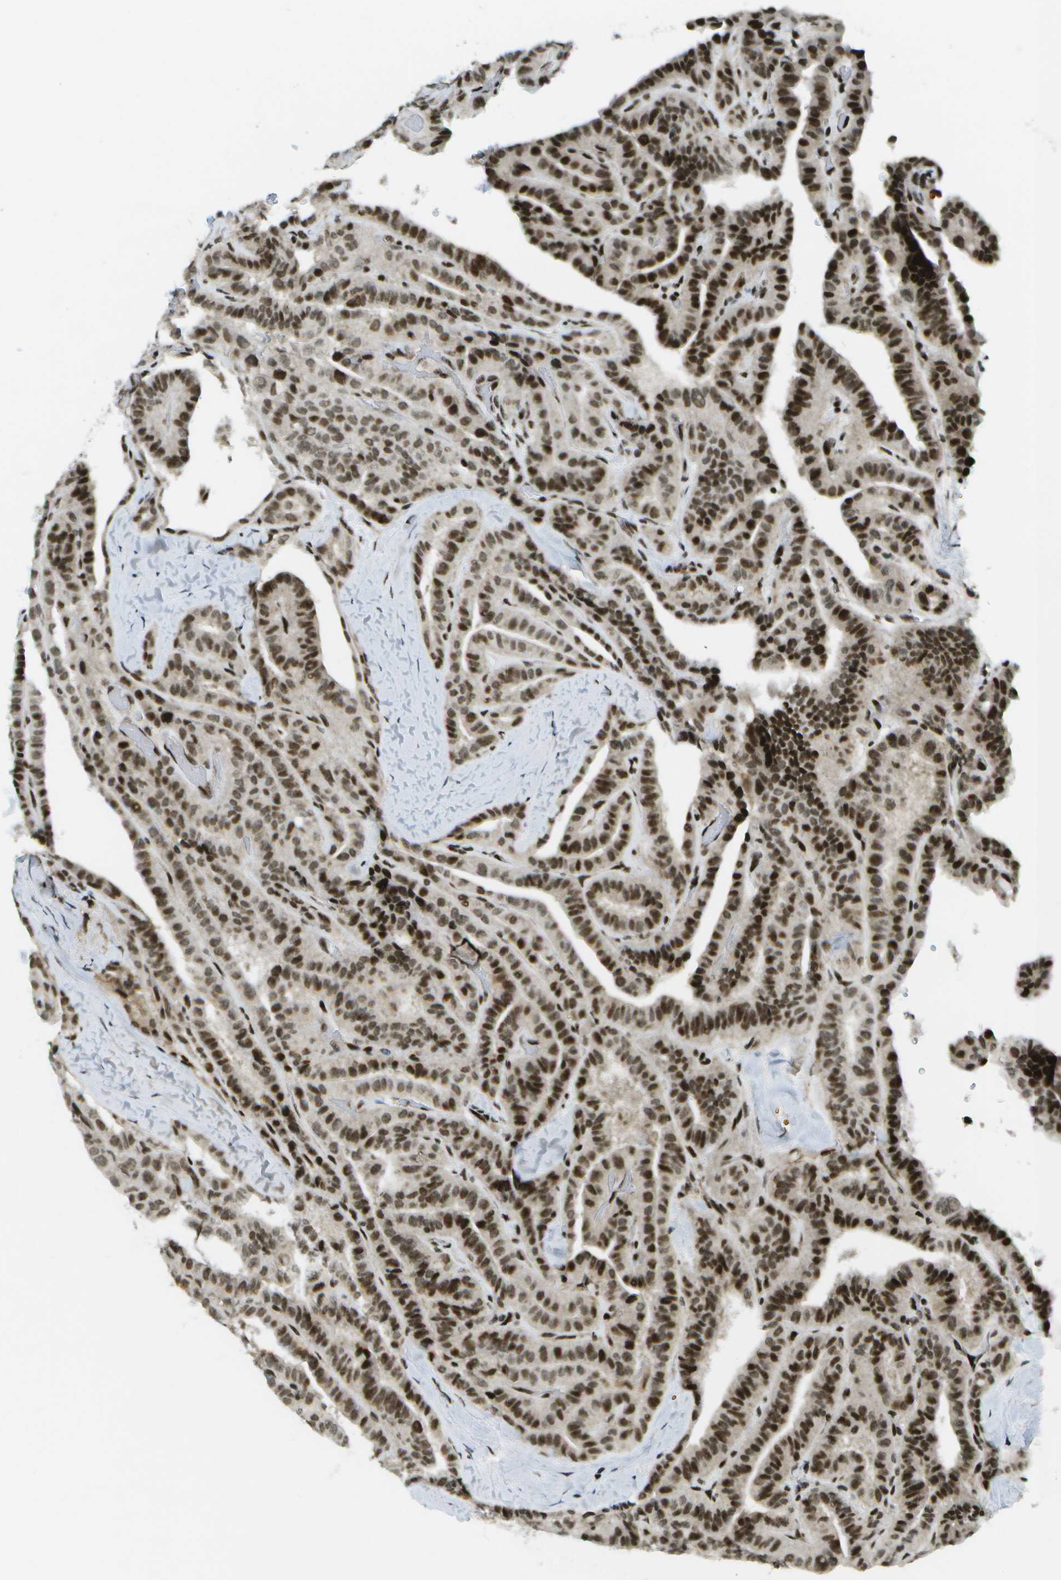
{"staining": {"intensity": "strong", "quantity": ">75%", "location": "nuclear"}, "tissue": "thyroid cancer", "cell_type": "Tumor cells", "image_type": "cancer", "snomed": [{"axis": "morphology", "description": "Papillary adenocarcinoma, NOS"}, {"axis": "topography", "description": "Thyroid gland"}], "caption": "Protein analysis of thyroid papillary adenocarcinoma tissue demonstrates strong nuclear expression in approximately >75% of tumor cells.", "gene": "IRF7", "patient": {"sex": "male", "age": 77}}